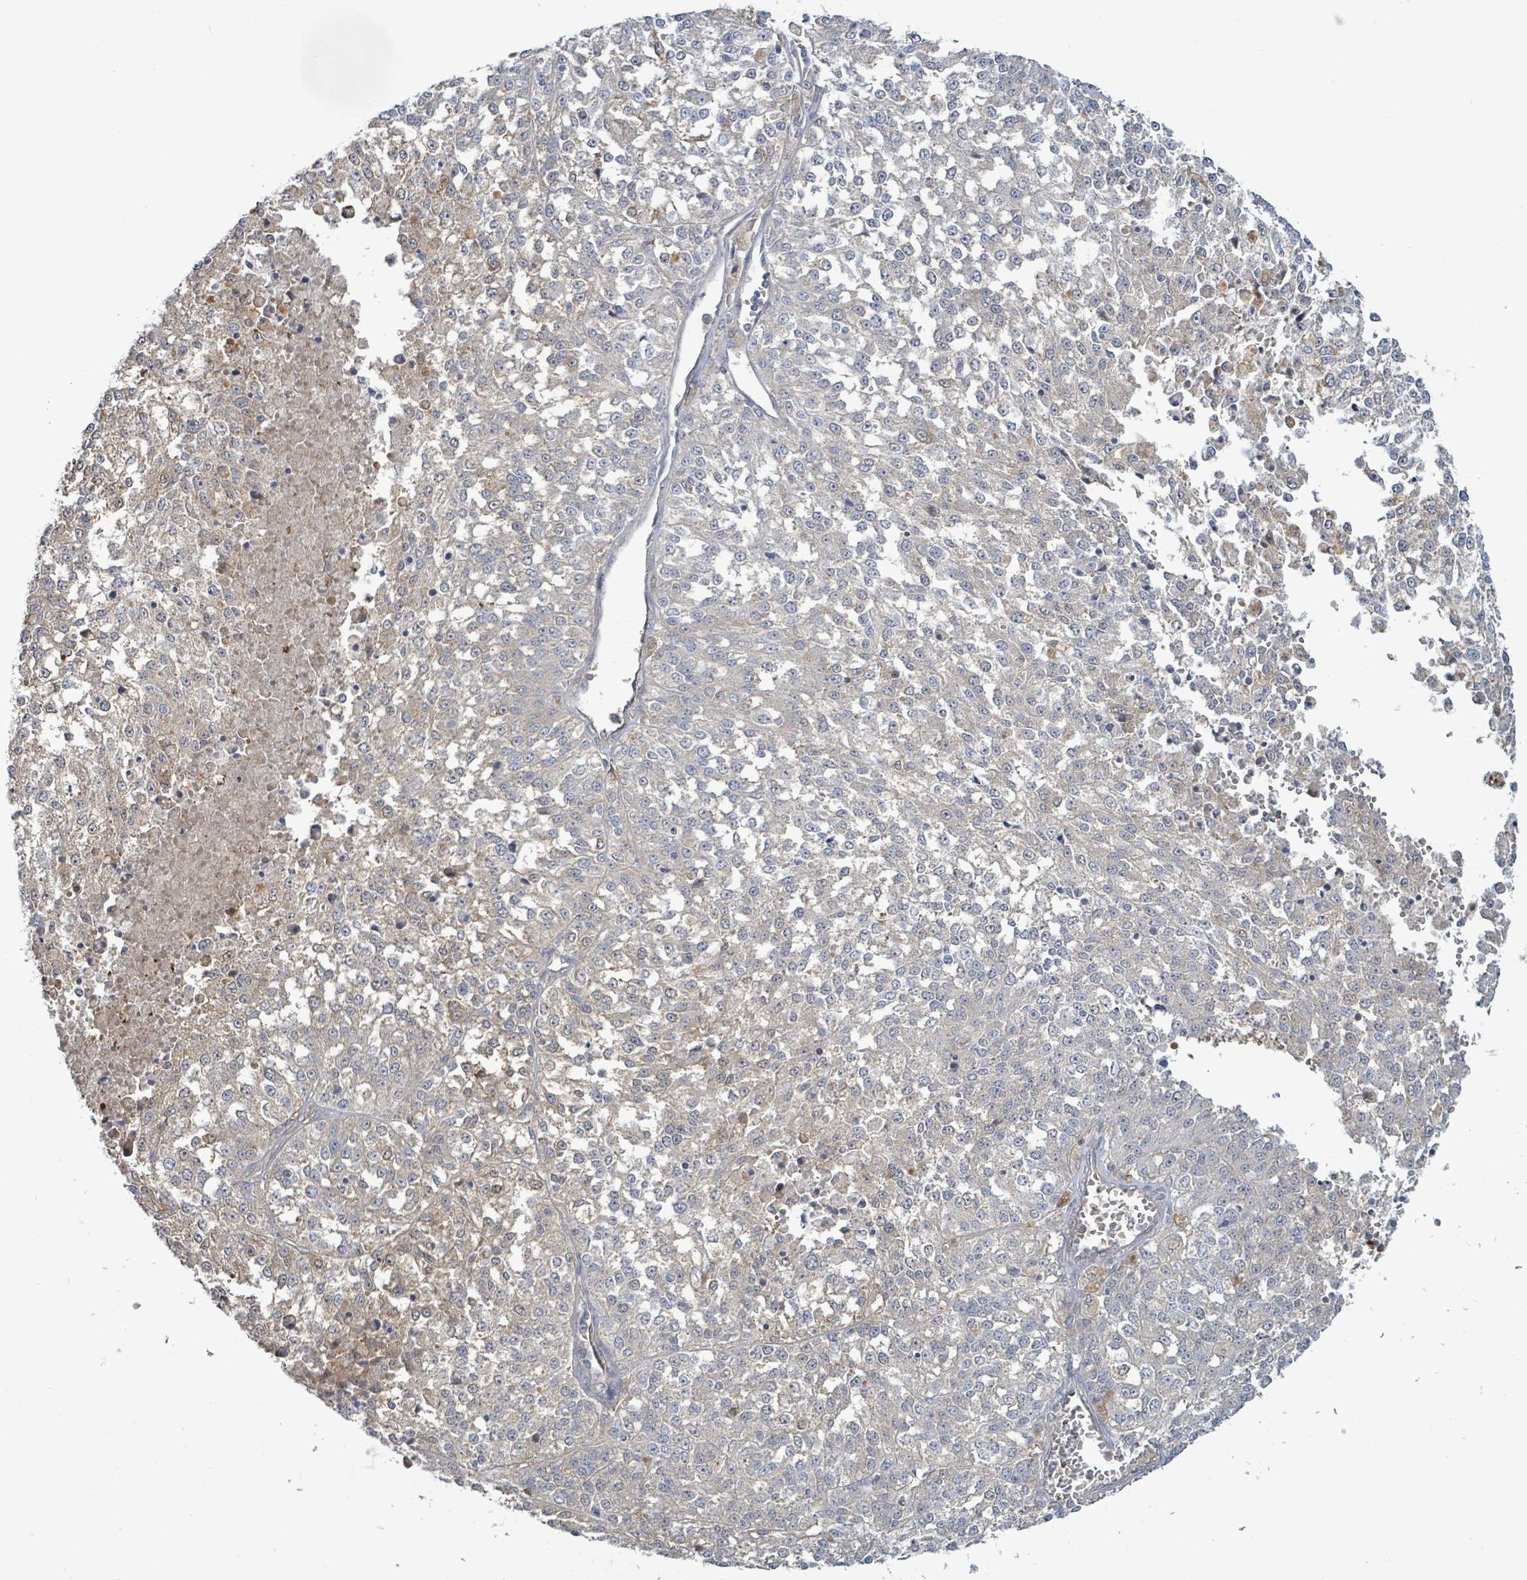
{"staining": {"intensity": "weak", "quantity": "<25%", "location": "cytoplasmic/membranous"}, "tissue": "melanoma", "cell_type": "Tumor cells", "image_type": "cancer", "snomed": [{"axis": "morphology", "description": "Malignant melanoma, NOS"}, {"axis": "topography", "description": "Skin"}], "caption": "Tumor cells show no significant staining in malignant melanoma.", "gene": "PGAM1", "patient": {"sex": "female", "age": 64}}